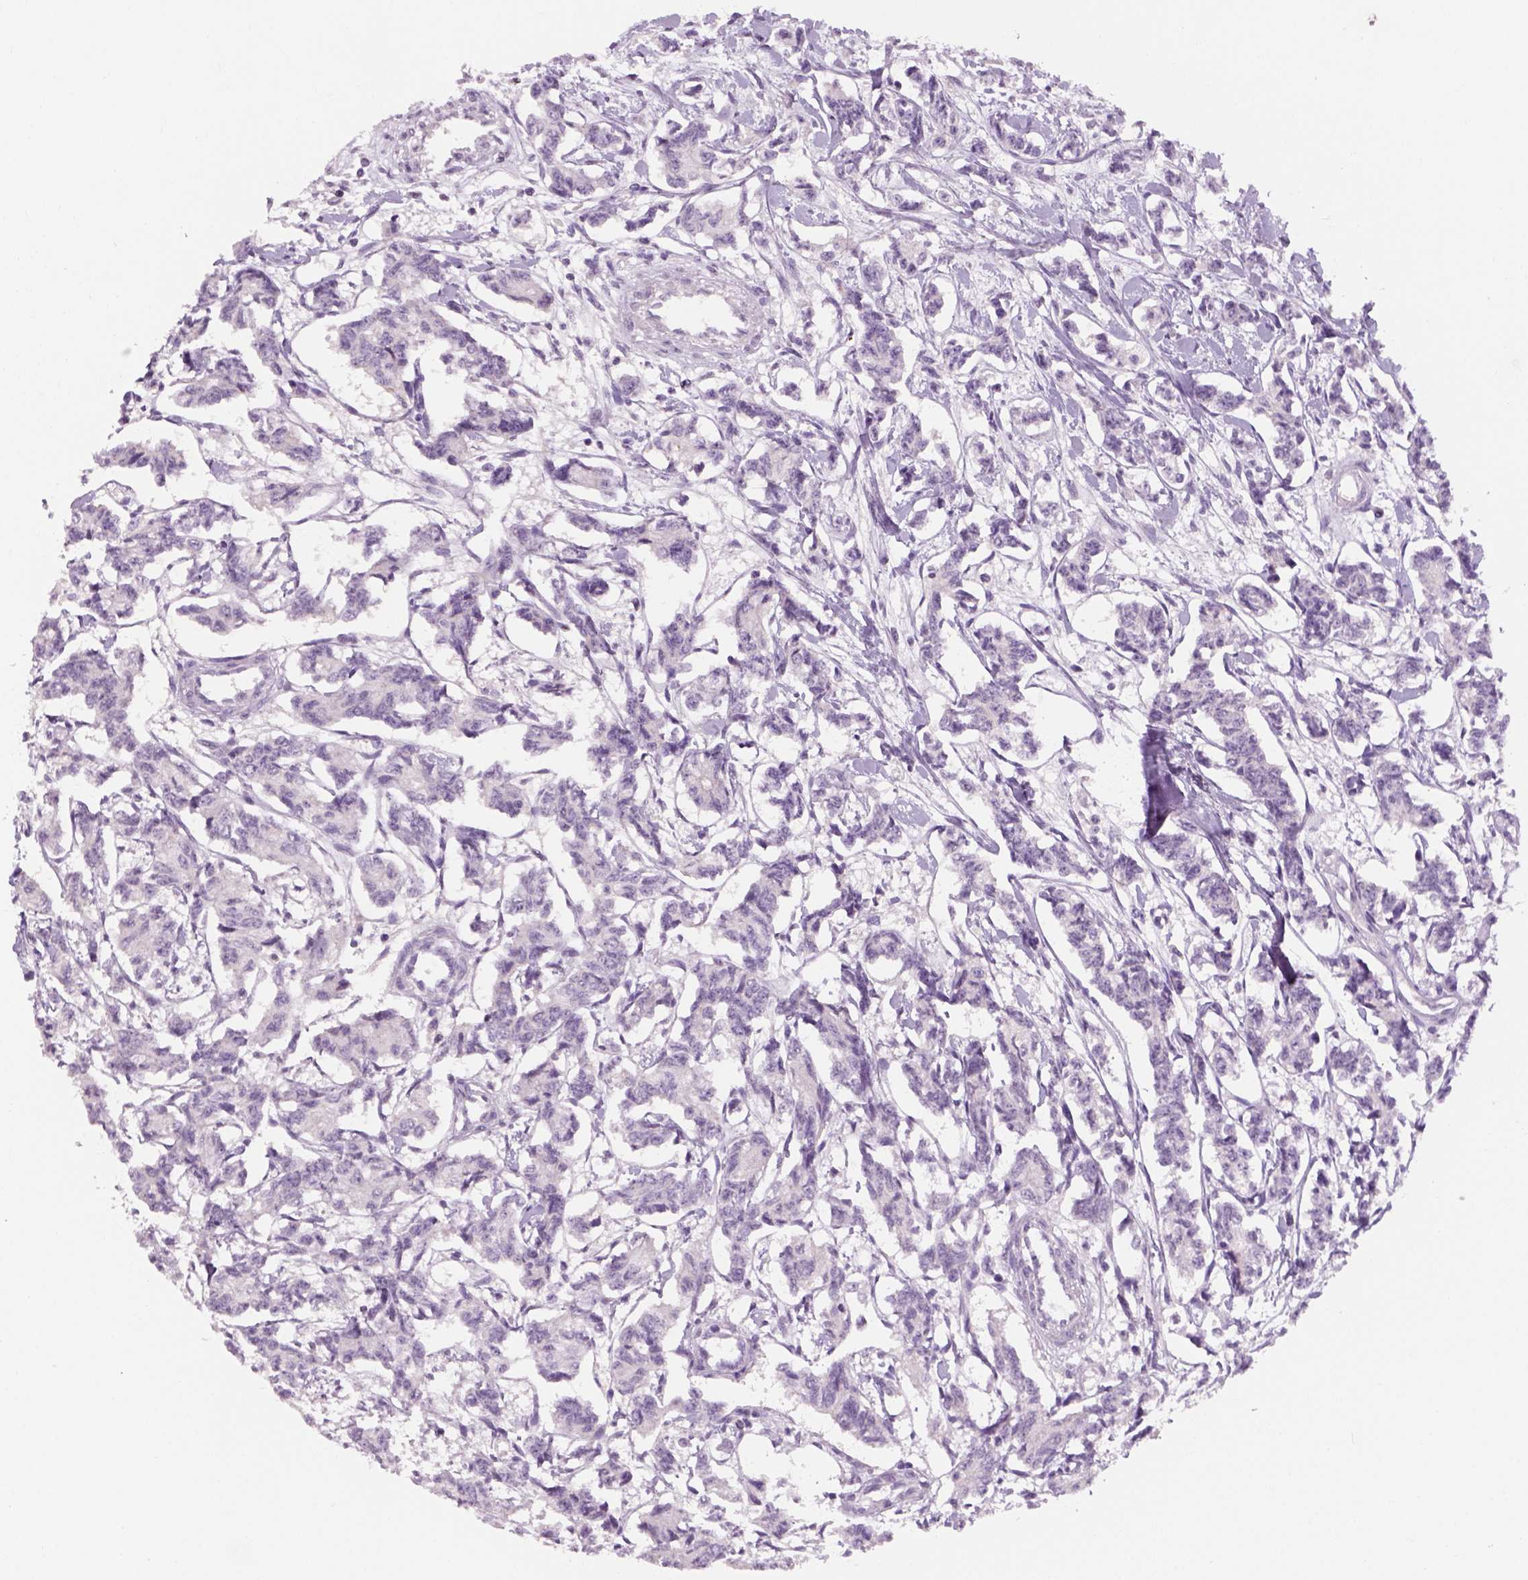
{"staining": {"intensity": "negative", "quantity": "none", "location": "none"}, "tissue": "carcinoid", "cell_type": "Tumor cells", "image_type": "cancer", "snomed": [{"axis": "morphology", "description": "Carcinoid, malignant, NOS"}, {"axis": "topography", "description": "Kidney"}], "caption": "IHC image of neoplastic tissue: malignant carcinoid stained with DAB (3,3'-diaminobenzidine) displays no significant protein positivity in tumor cells.", "gene": "GFI1B", "patient": {"sex": "female", "age": 41}}